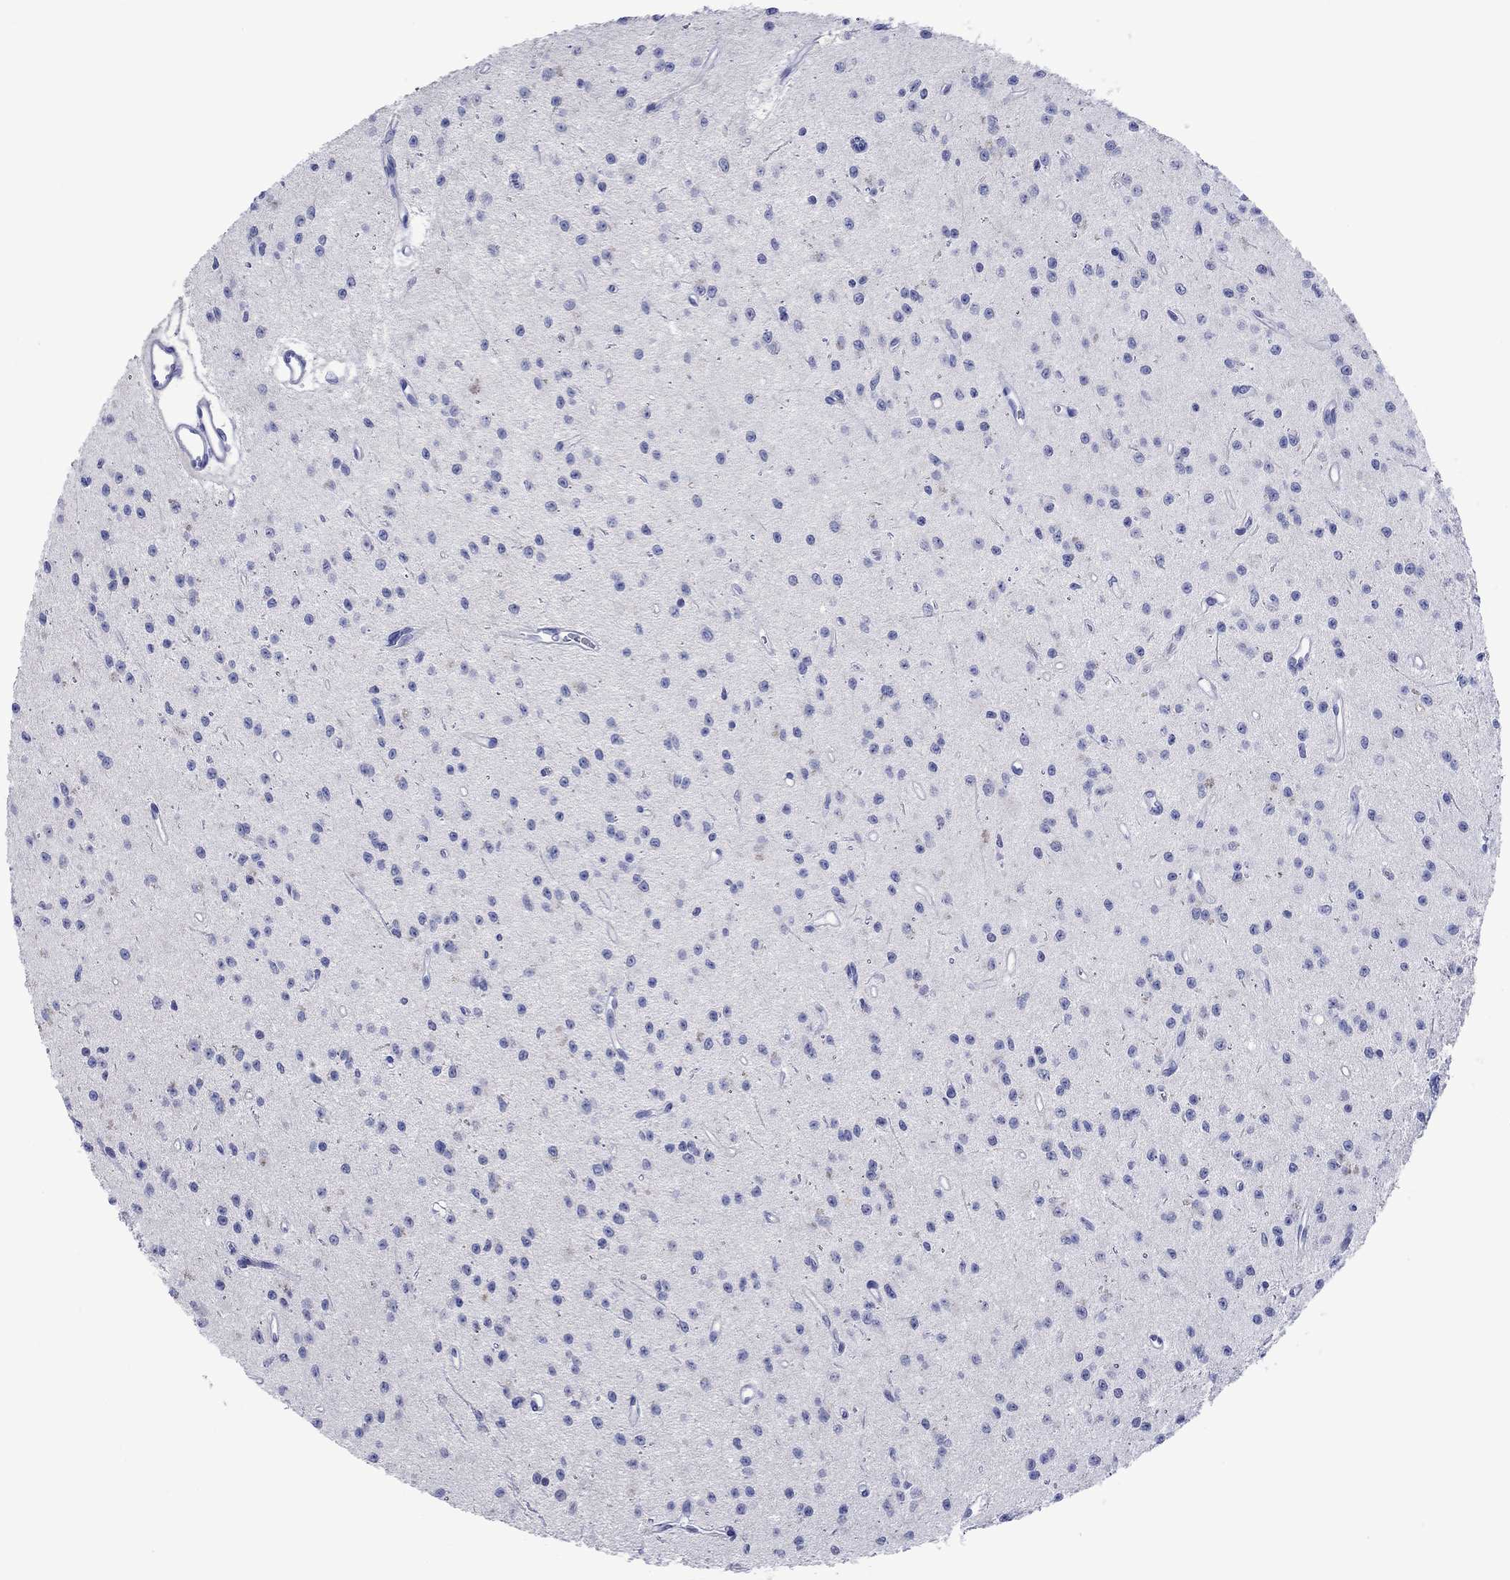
{"staining": {"intensity": "negative", "quantity": "none", "location": "none"}, "tissue": "glioma", "cell_type": "Tumor cells", "image_type": "cancer", "snomed": [{"axis": "morphology", "description": "Glioma, malignant, Low grade"}, {"axis": "topography", "description": "Brain"}], "caption": "Photomicrograph shows no protein positivity in tumor cells of malignant glioma (low-grade) tissue. (DAB immunohistochemistry (IHC) visualized using brightfield microscopy, high magnification).", "gene": "MLANA", "patient": {"sex": "female", "age": 45}}